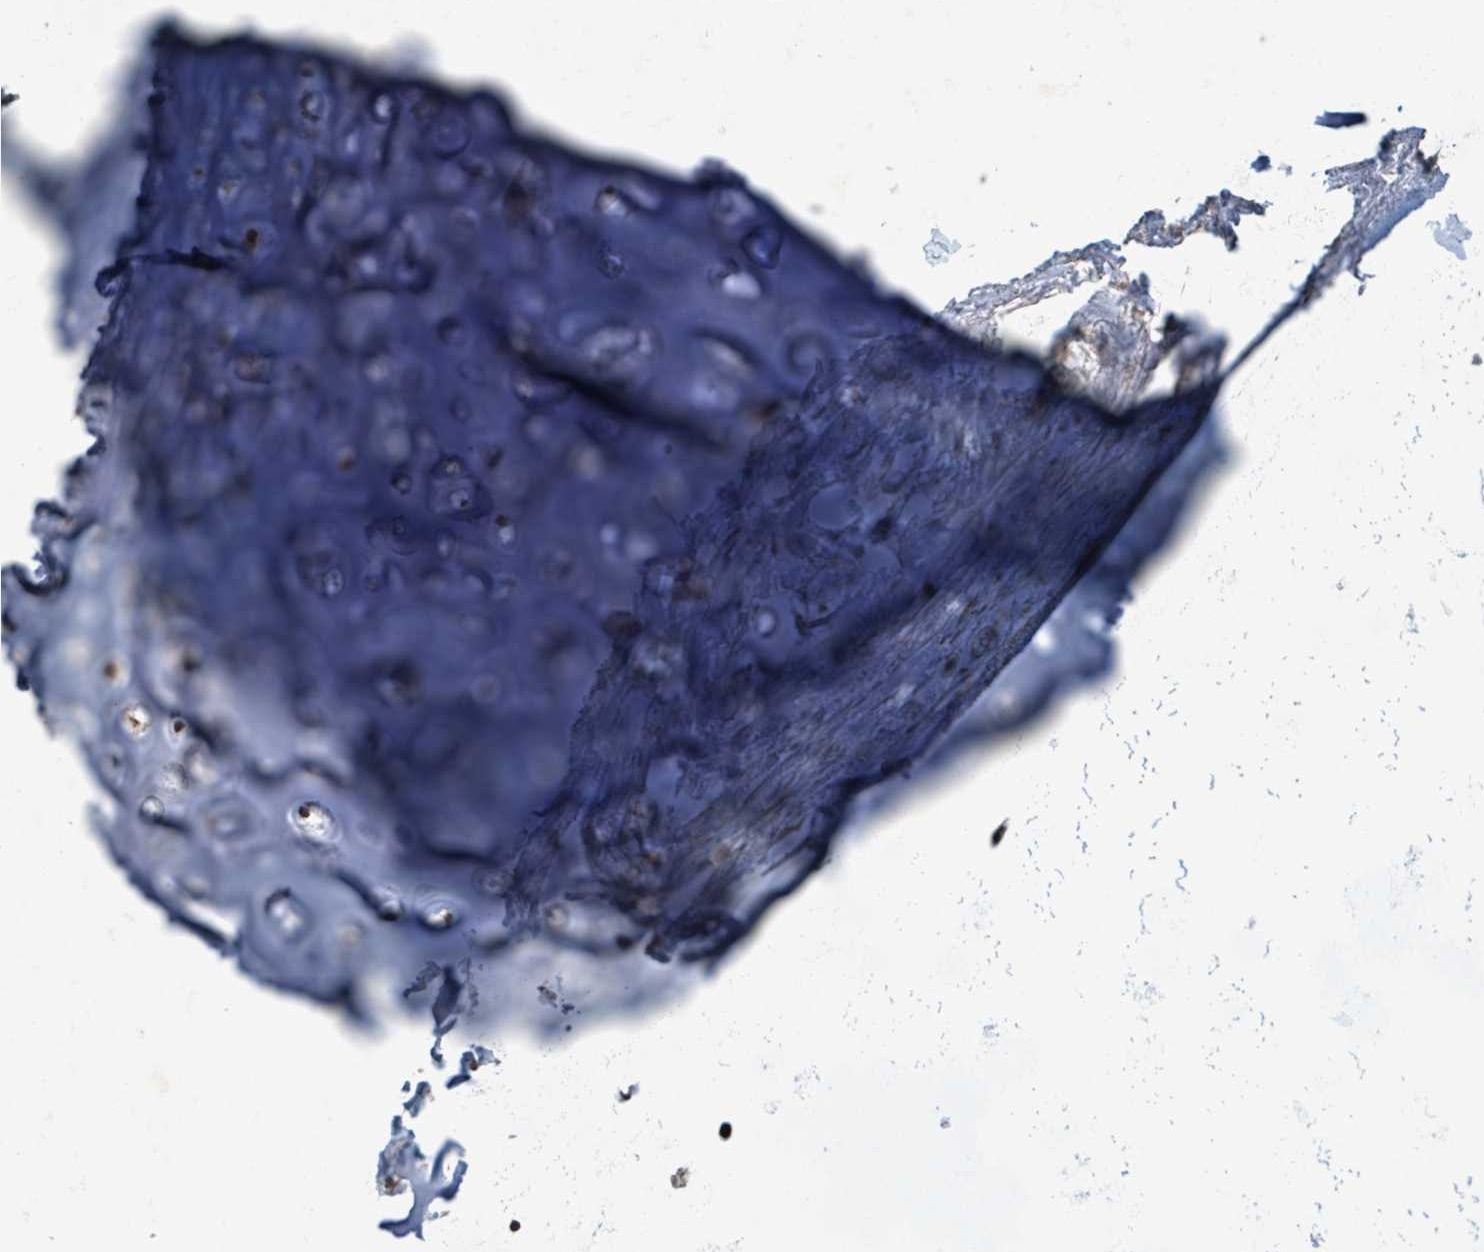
{"staining": {"intensity": "negative", "quantity": "none", "location": "none"}, "tissue": "adipose tissue", "cell_type": "Adipocytes", "image_type": "normal", "snomed": [{"axis": "morphology", "description": "Normal tissue, NOS"}, {"axis": "topography", "description": "Lymph node"}, {"axis": "topography", "description": "Cartilage tissue"}, {"axis": "topography", "description": "Bronchus"}], "caption": "Immunohistochemistry of normal adipose tissue displays no staining in adipocytes.", "gene": "OR51E1", "patient": {"sex": "female", "age": 70}}